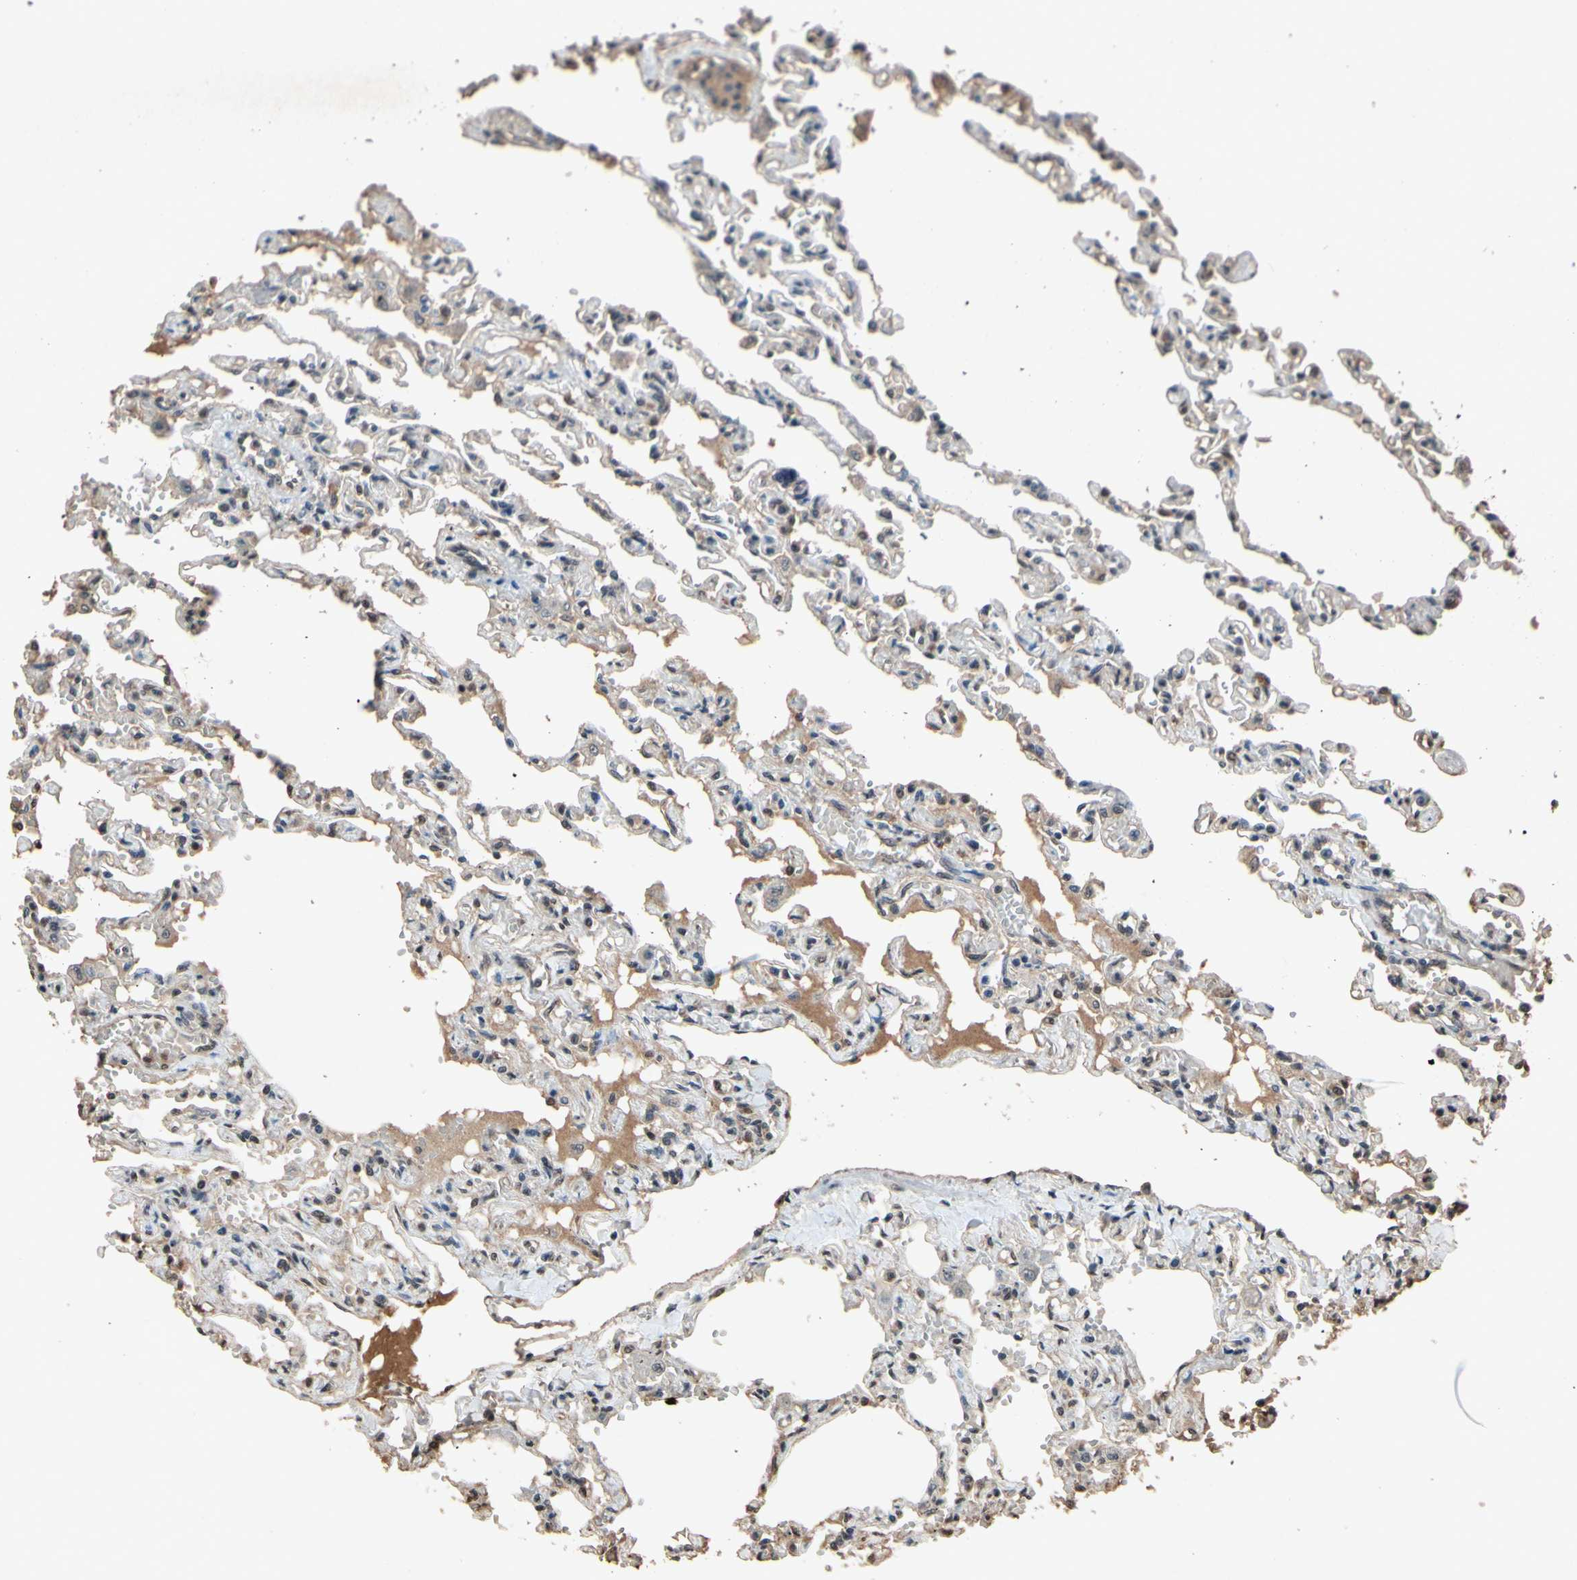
{"staining": {"intensity": "moderate", "quantity": ">75%", "location": "cytoplasmic/membranous,nuclear"}, "tissue": "lung", "cell_type": "Alveolar cells", "image_type": "normal", "snomed": [{"axis": "morphology", "description": "Normal tissue, NOS"}, {"axis": "topography", "description": "Lung"}], "caption": "Immunohistochemistry (IHC) of normal human lung exhibits medium levels of moderate cytoplasmic/membranous,nuclear positivity in approximately >75% of alveolar cells.", "gene": "PML", "patient": {"sex": "male", "age": 21}}